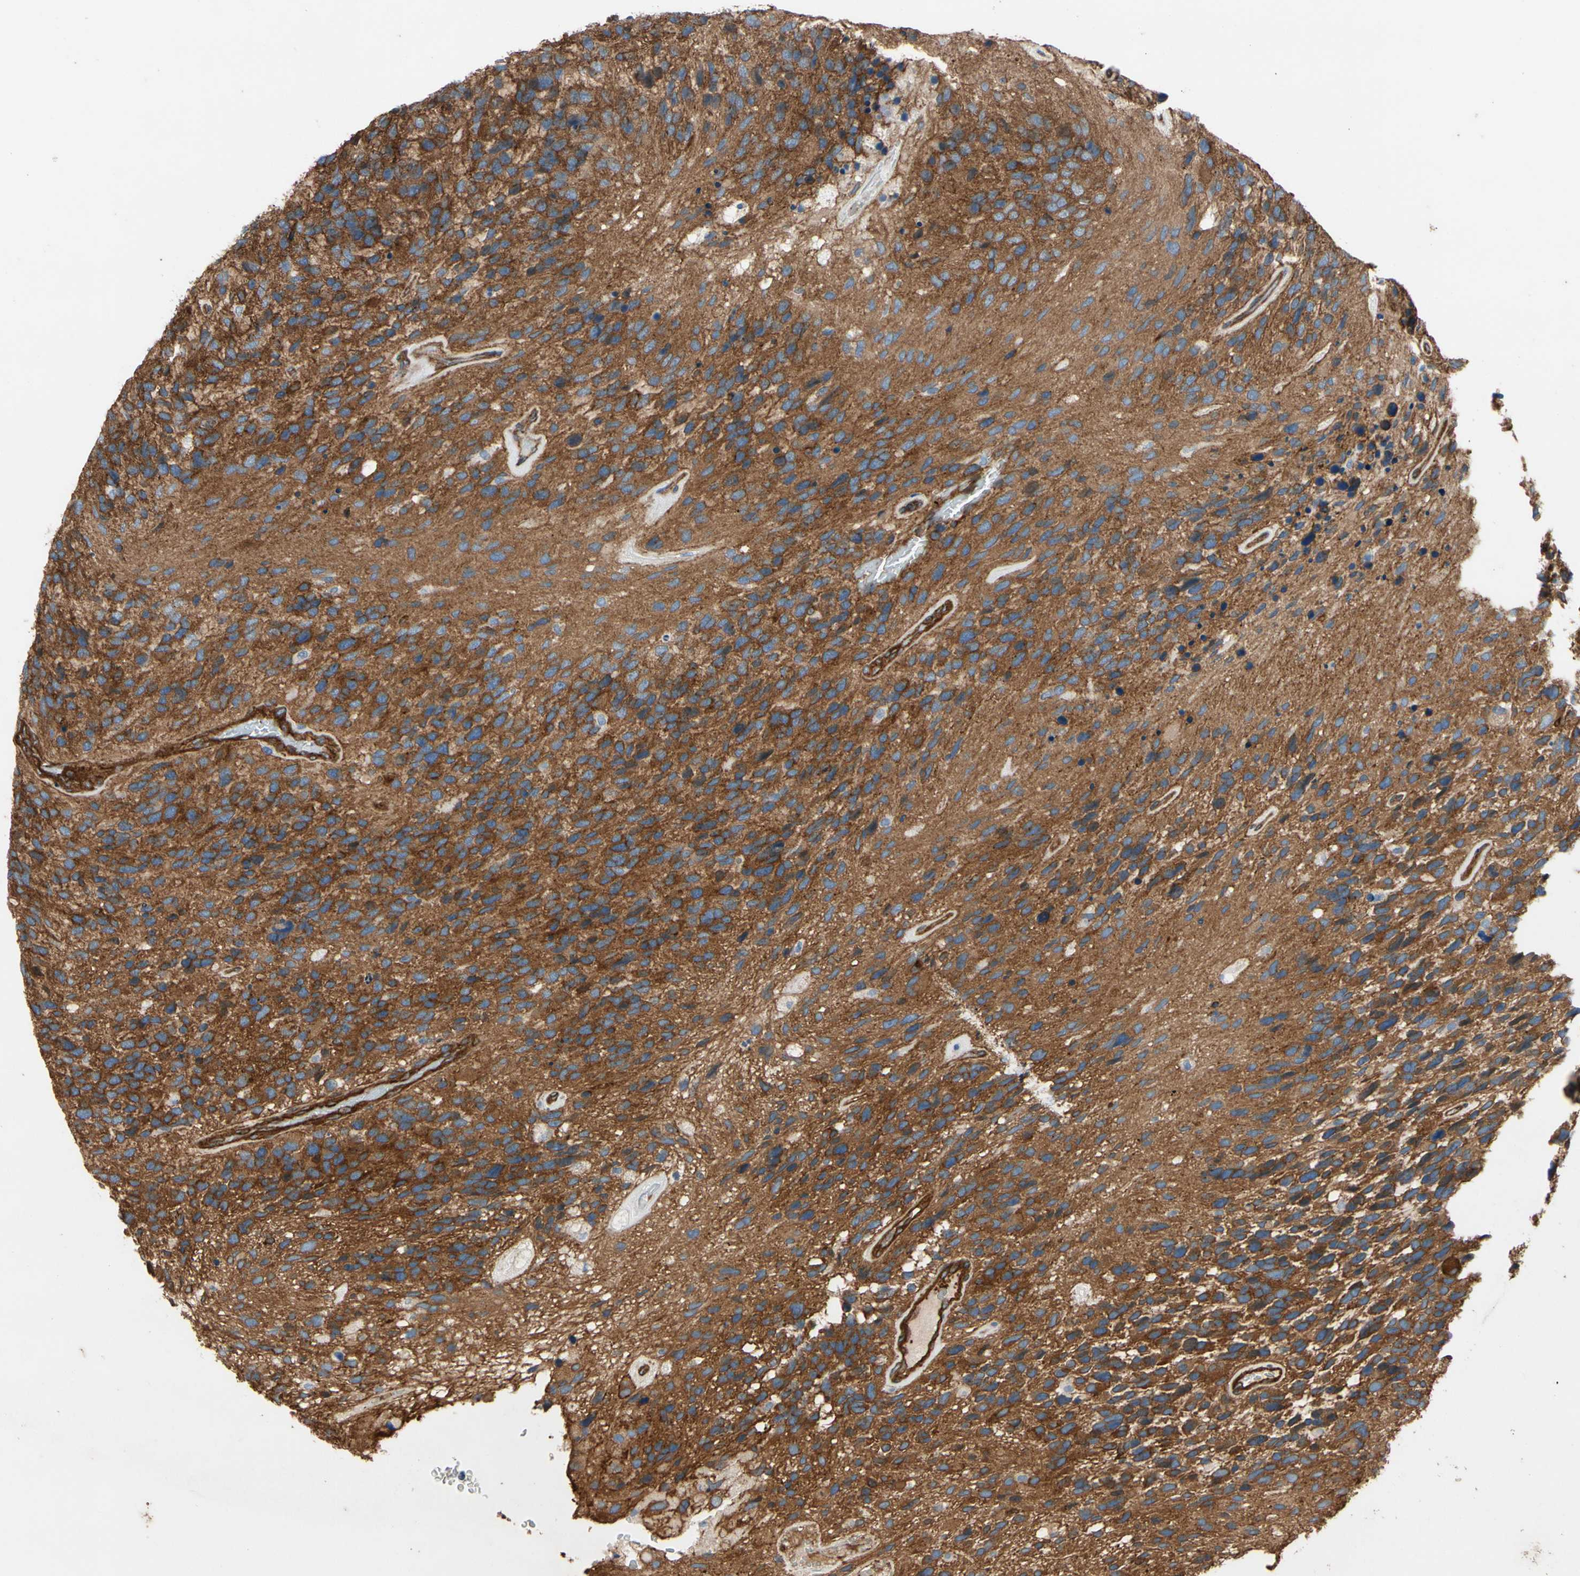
{"staining": {"intensity": "moderate", "quantity": ">75%", "location": "cytoplasmic/membranous"}, "tissue": "glioma", "cell_type": "Tumor cells", "image_type": "cancer", "snomed": [{"axis": "morphology", "description": "Glioma, malignant, High grade"}, {"axis": "topography", "description": "Brain"}], "caption": "High-magnification brightfield microscopy of malignant glioma (high-grade) stained with DAB (brown) and counterstained with hematoxylin (blue). tumor cells exhibit moderate cytoplasmic/membranous positivity is present in about>75% of cells.", "gene": "CTTNBP2", "patient": {"sex": "female", "age": 58}}